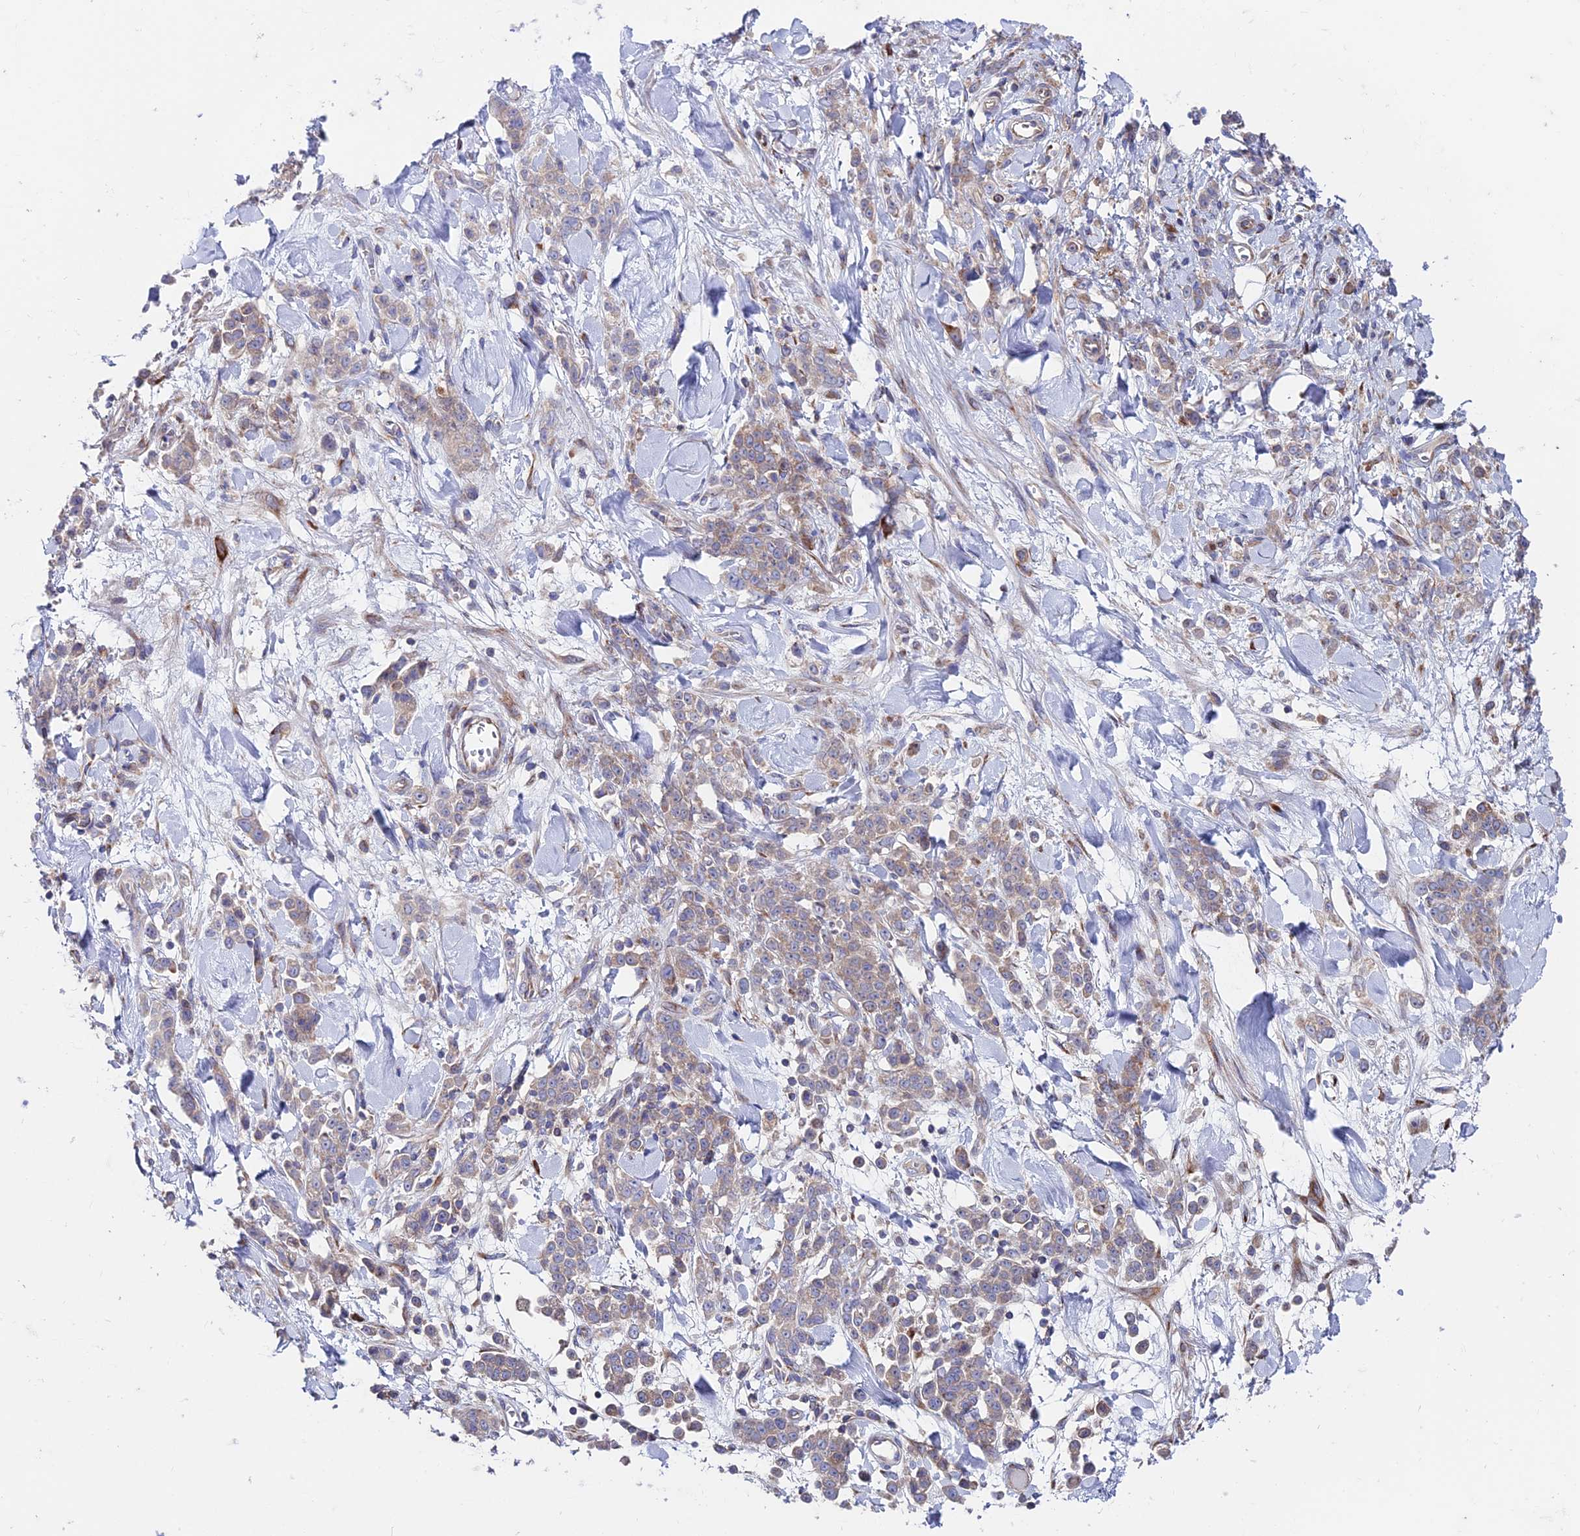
{"staining": {"intensity": "weak", "quantity": "25%-75%", "location": "cytoplasmic/membranous"}, "tissue": "stomach cancer", "cell_type": "Tumor cells", "image_type": "cancer", "snomed": [{"axis": "morphology", "description": "Normal tissue, NOS"}, {"axis": "morphology", "description": "Adenocarcinoma, NOS"}, {"axis": "topography", "description": "Stomach"}], "caption": "Approximately 25%-75% of tumor cells in stomach cancer display weak cytoplasmic/membranous protein staining as visualized by brown immunohistochemical staining.", "gene": "EIF3K", "patient": {"sex": "male", "age": 82}}